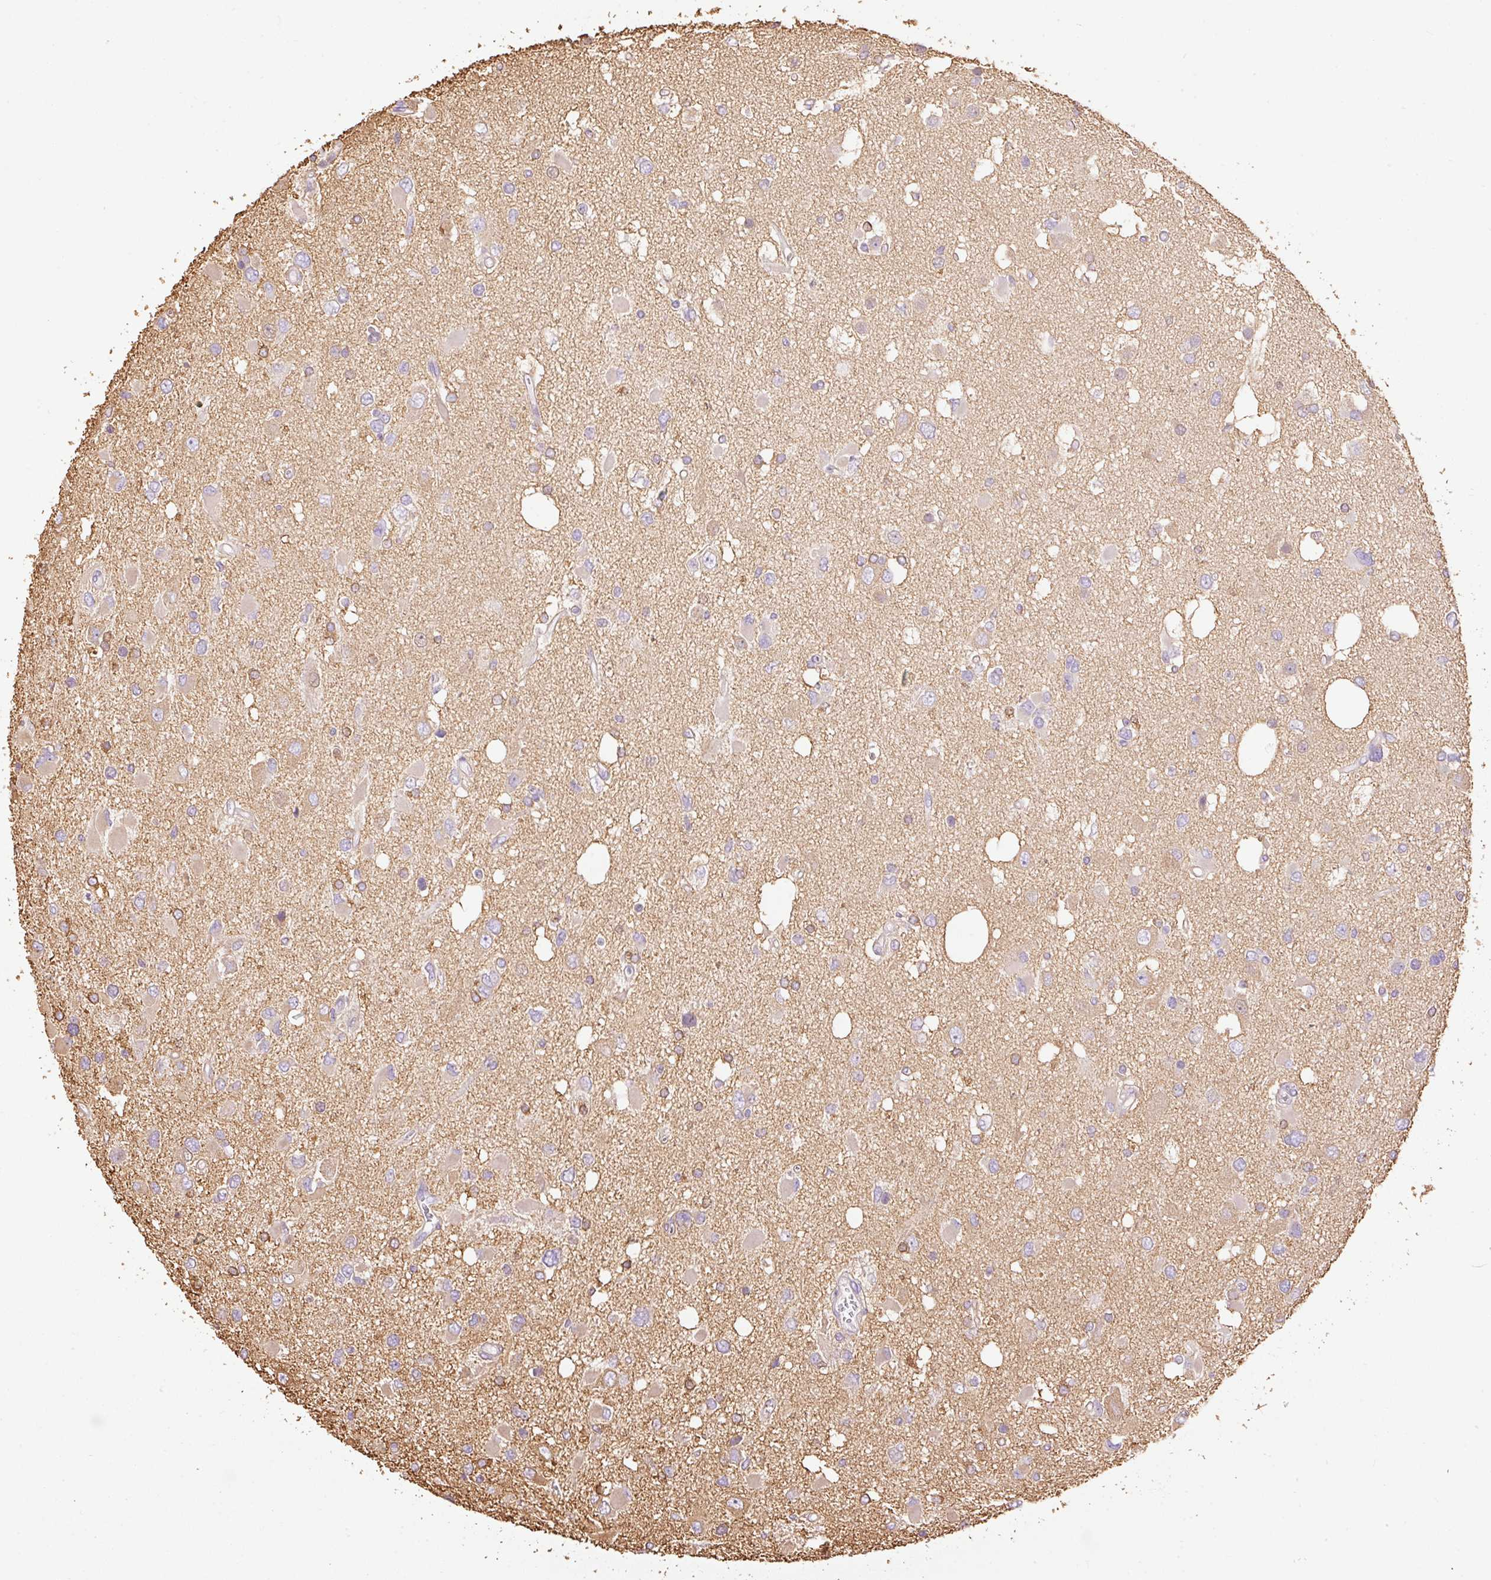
{"staining": {"intensity": "negative", "quantity": "none", "location": "none"}, "tissue": "glioma", "cell_type": "Tumor cells", "image_type": "cancer", "snomed": [{"axis": "morphology", "description": "Glioma, malignant, High grade"}, {"axis": "topography", "description": "Brain"}], "caption": "Immunohistochemical staining of human glioma shows no significant staining in tumor cells. Nuclei are stained in blue.", "gene": "IL10RB", "patient": {"sex": "male", "age": 53}}